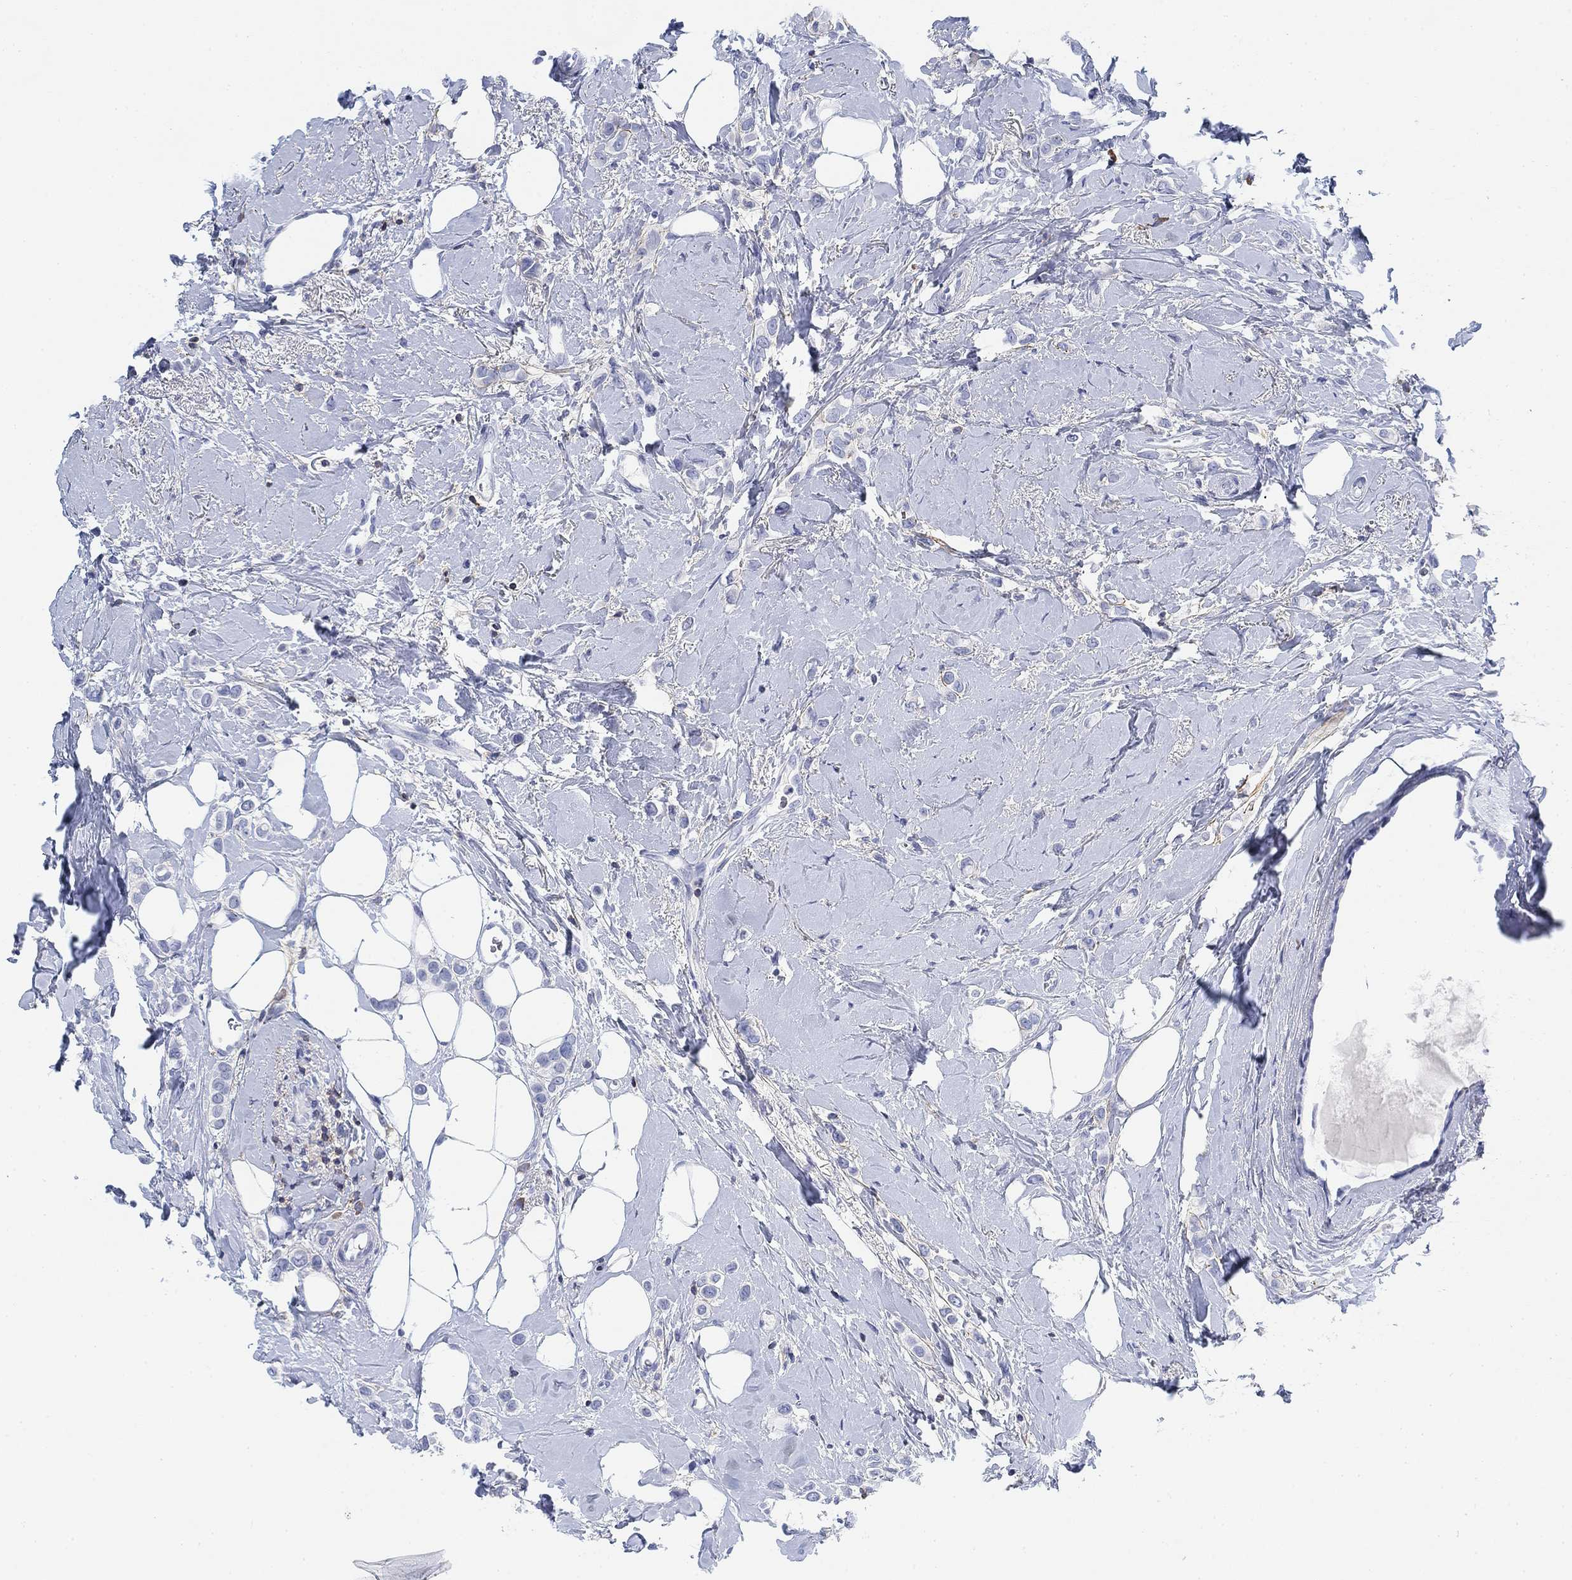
{"staining": {"intensity": "negative", "quantity": "none", "location": "none"}, "tissue": "breast cancer", "cell_type": "Tumor cells", "image_type": "cancer", "snomed": [{"axis": "morphology", "description": "Lobular carcinoma"}, {"axis": "topography", "description": "Breast"}], "caption": "This is an immunohistochemistry micrograph of lobular carcinoma (breast). There is no positivity in tumor cells.", "gene": "FYB1", "patient": {"sex": "female", "age": 66}}